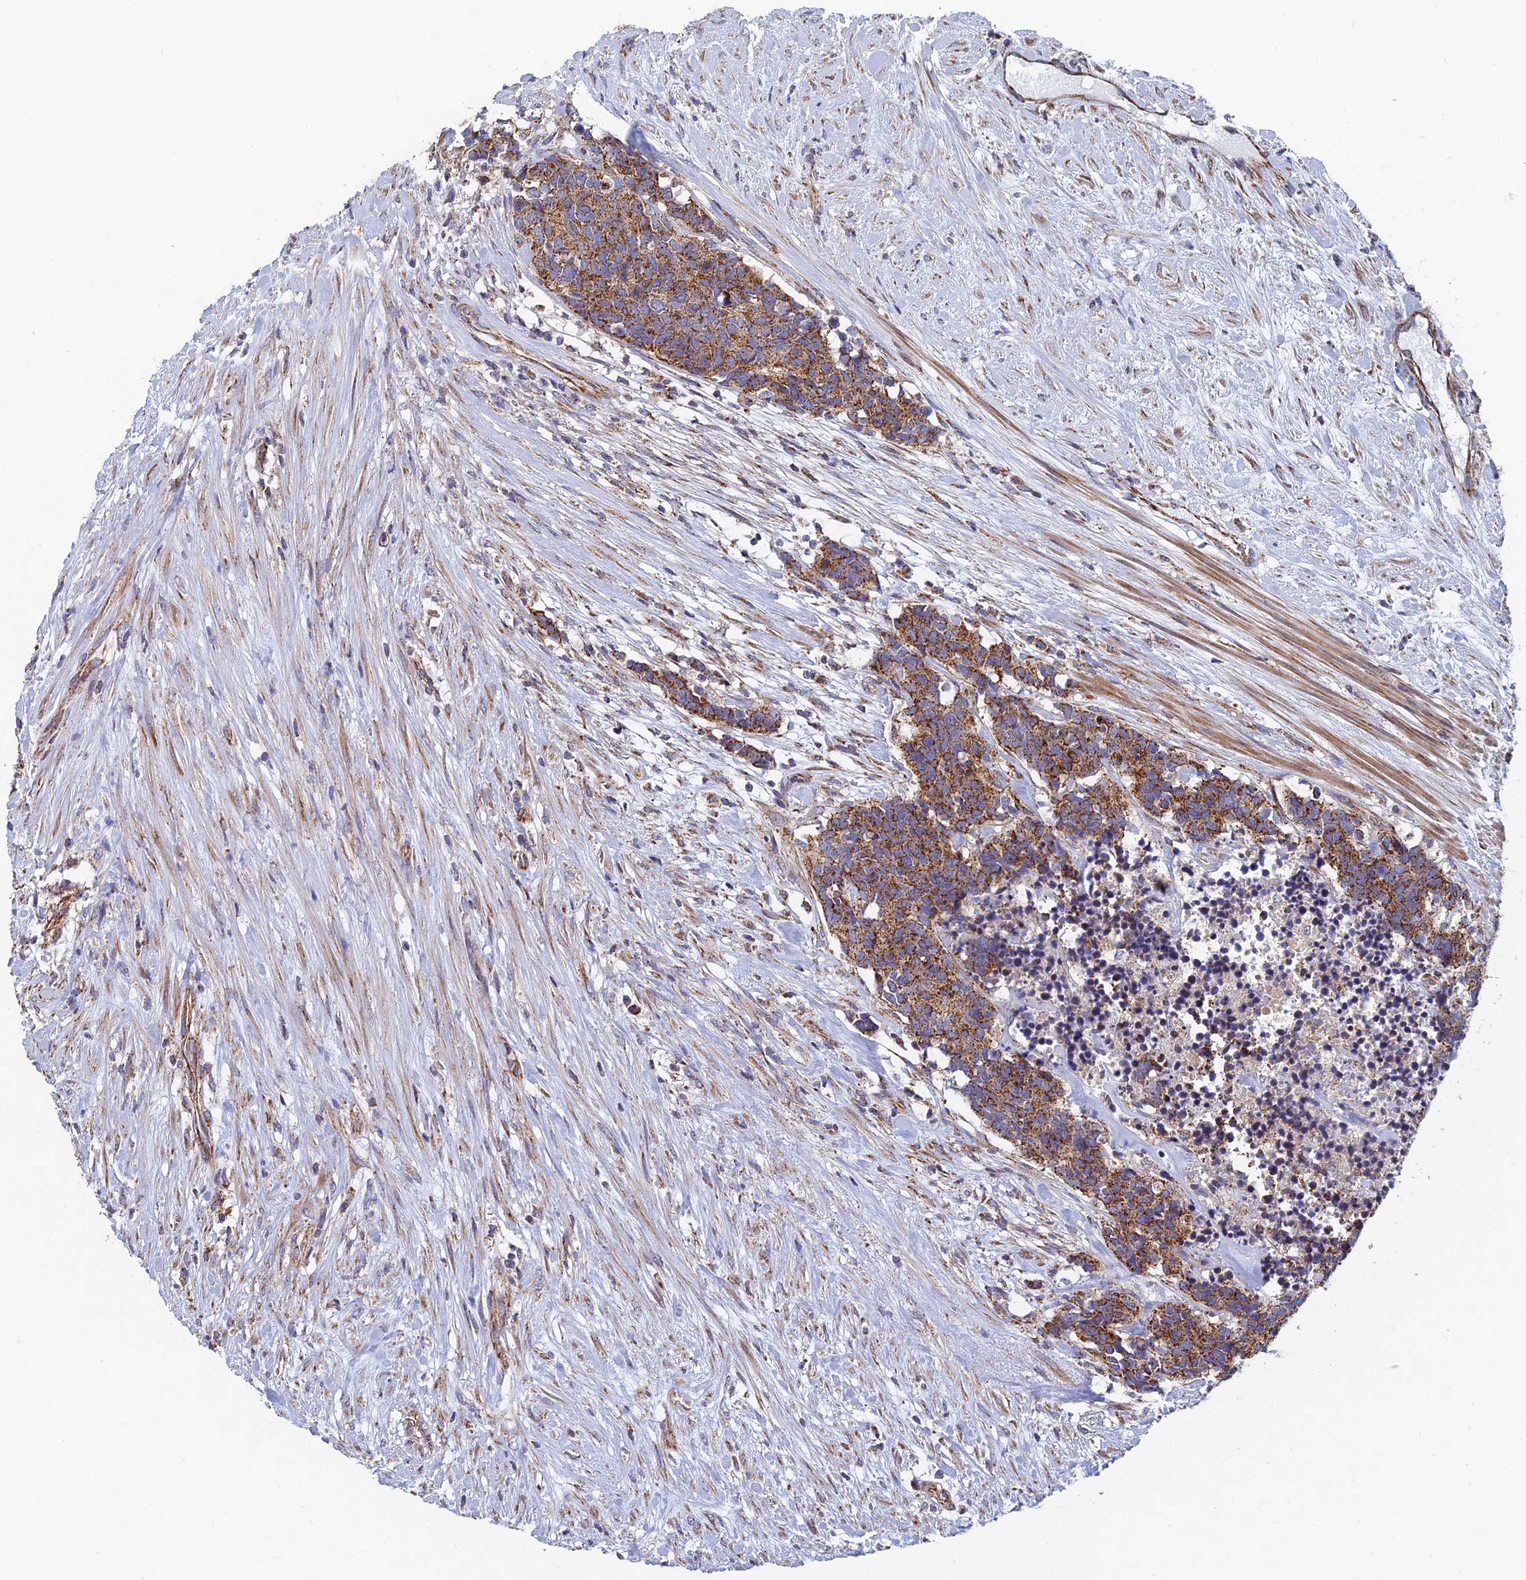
{"staining": {"intensity": "strong", "quantity": ">75%", "location": "cytoplasmic/membranous"}, "tissue": "carcinoid", "cell_type": "Tumor cells", "image_type": "cancer", "snomed": [{"axis": "morphology", "description": "Carcinoma, NOS"}, {"axis": "morphology", "description": "Carcinoid, malignant, NOS"}, {"axis": "topography", "description": "Prostate"}], "caption": "Protein staining by IHC exhibits strong cytoplasmic/membranous positivity in approximately >75% of tumor cells in carcinoma.", "gene": "MRPS9", "patient": {"sex": "male", "age": 57}}